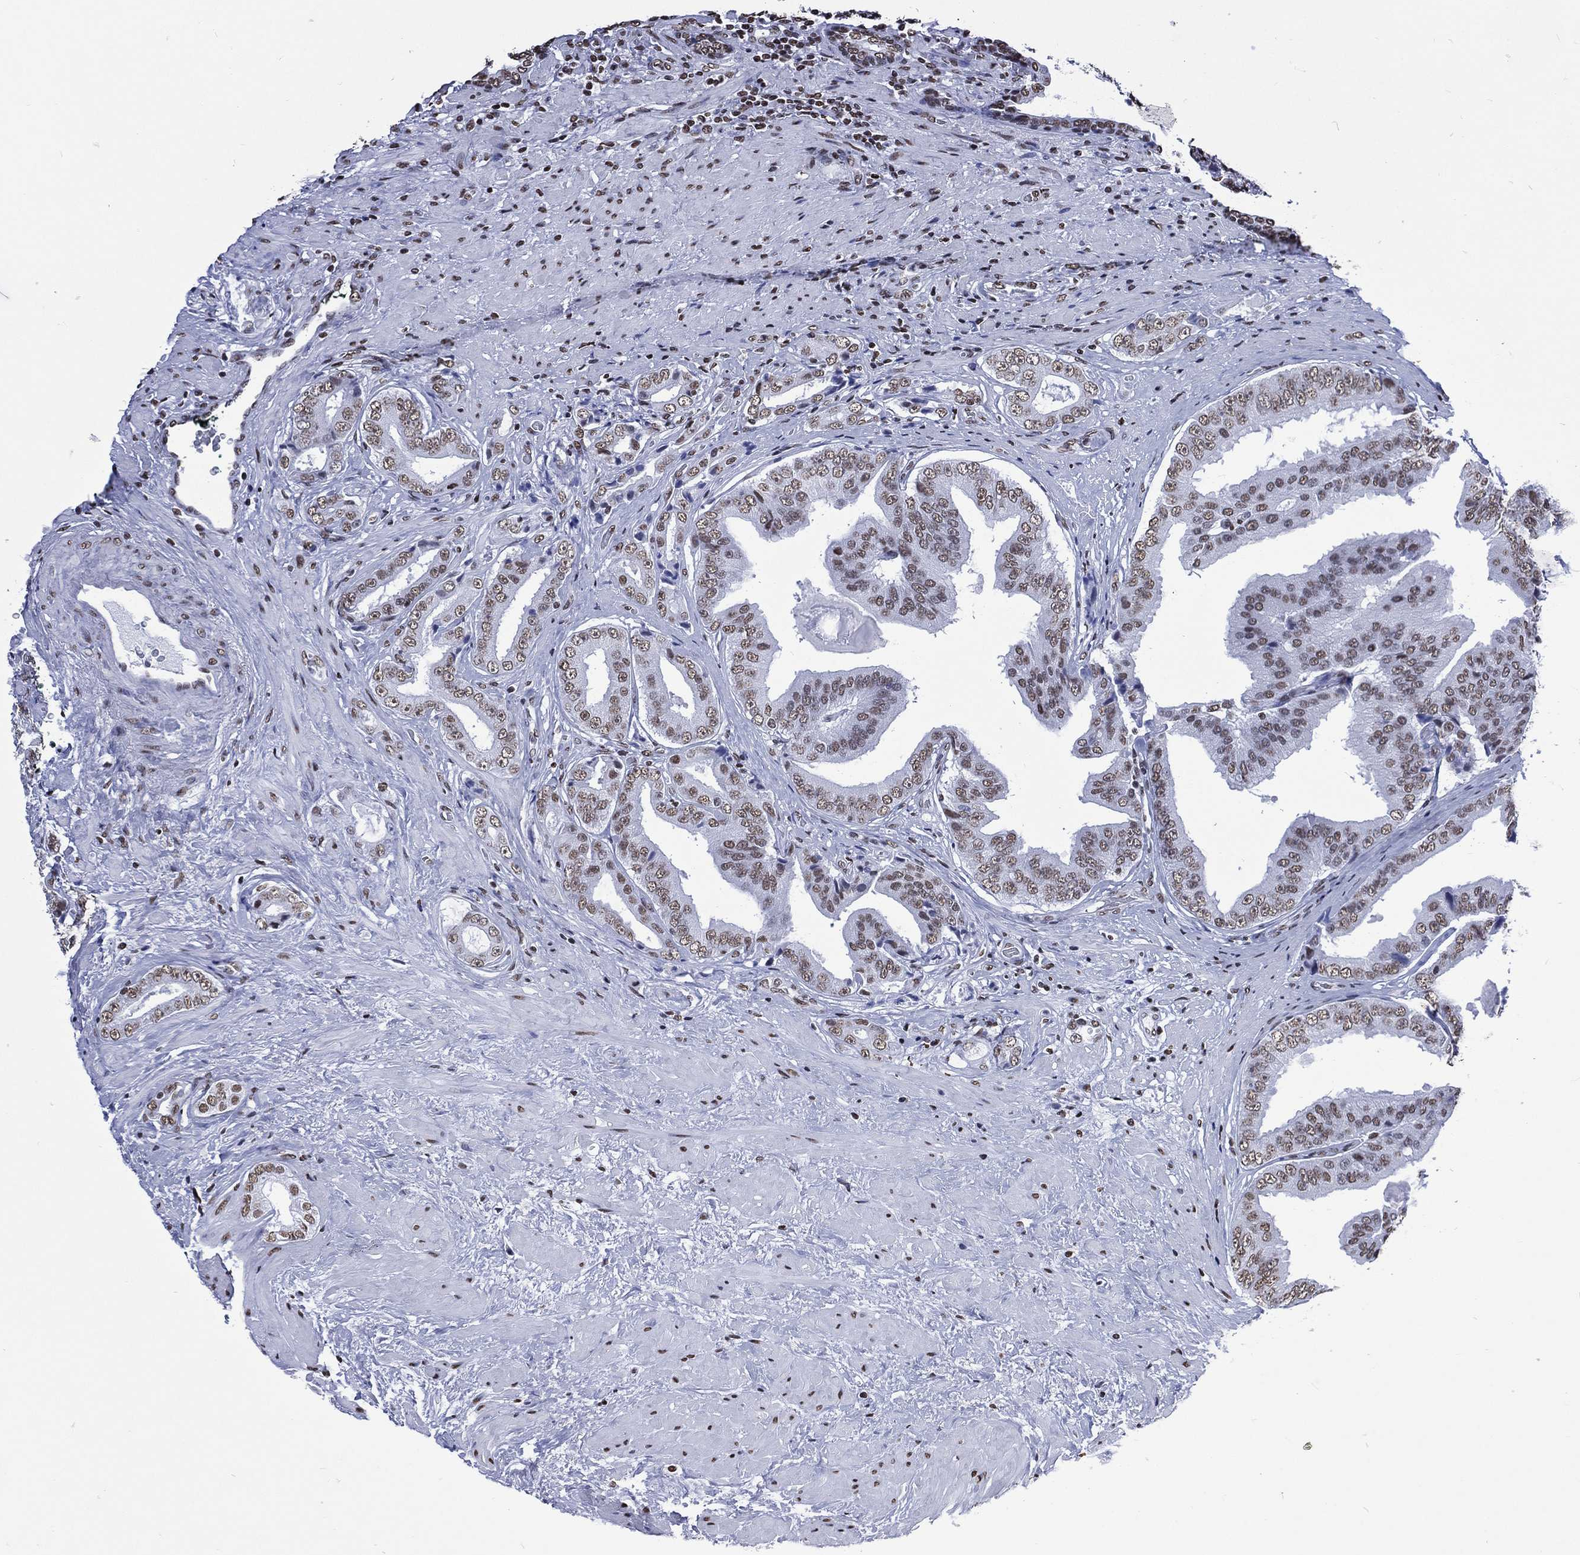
{"staining": {"intensity": "weak", "quantity": ">75%", "location": "nuclear"}, "tissue": "prostate cancer", "cell_type": "Tumor cells", "image_type": "cancer", "snomed": [{"axis": "morphology", "description": "Adenocarcinoma, Low grade"}, {"axis": "topography", "description": "Prostate and seminal vesicle, NOS"}], "caption": "Human prostate cancer (low-grade adenocarcinoma) stained with a brown dye shows weak nuclear positive staining in approximately >75% of tumor cells.", "gene": "RETREG2", "patient": {"sex": "male", "age": 61}}